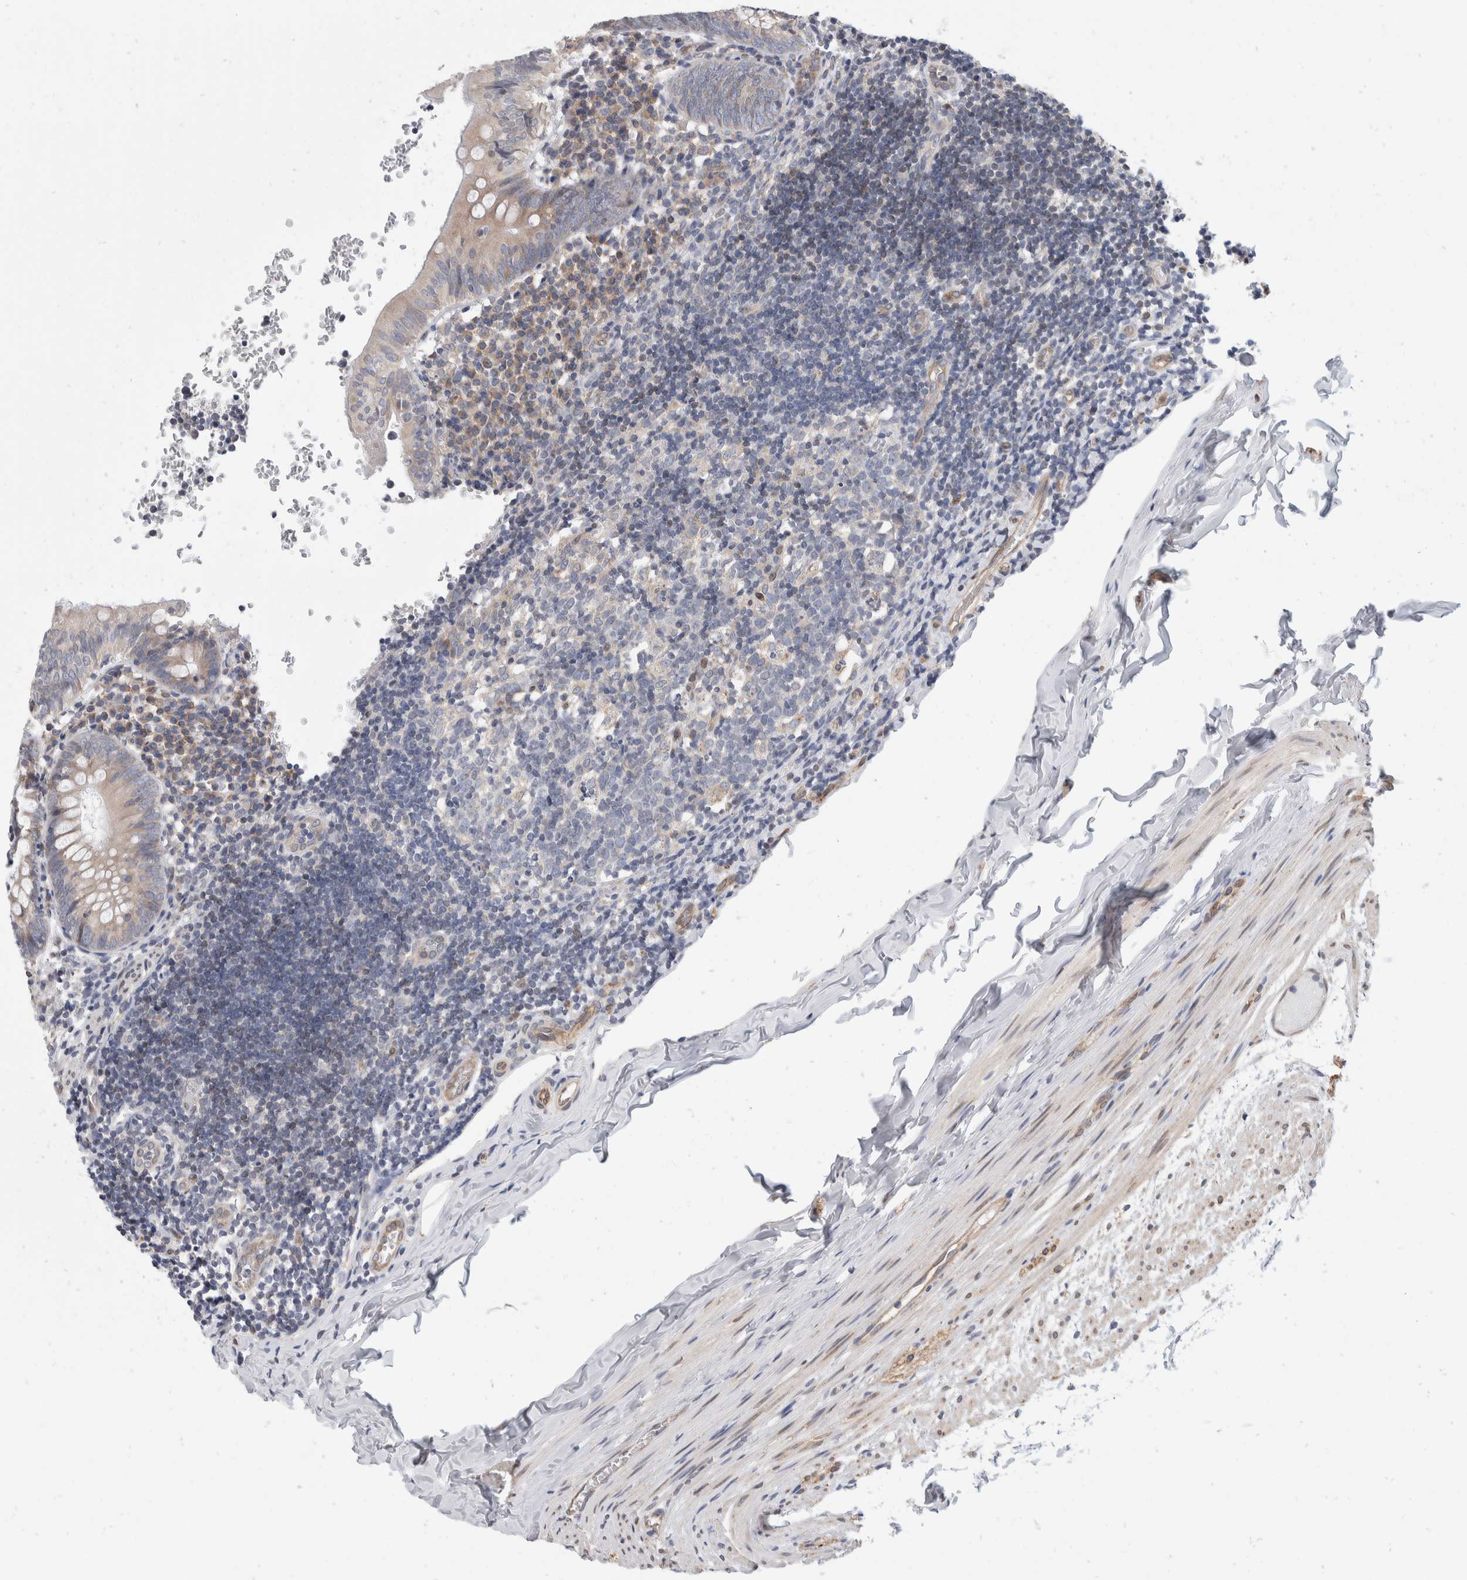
{"staining": {"intensity": "weak", "quantity": ">75%", "location": "cytoplasmic/membranous"}, "tissue": "appendix", "cell_type": "Glandular cells", "image_type": "normal", "snomed": [{"axis": "morphology", "description": "Normal tissue, NOS"}, {"axis": "topography", "description": "Appendix"}], "caption": "Appendix stained with IHC shows weak cytoplasmic/membranous expression in approximately >75% of glandular cells. Ihc stains the protein in brown and the nuclei are stained blue.", "gene": "TMEM245", "patient": {"sex": "male", "age": 8}}